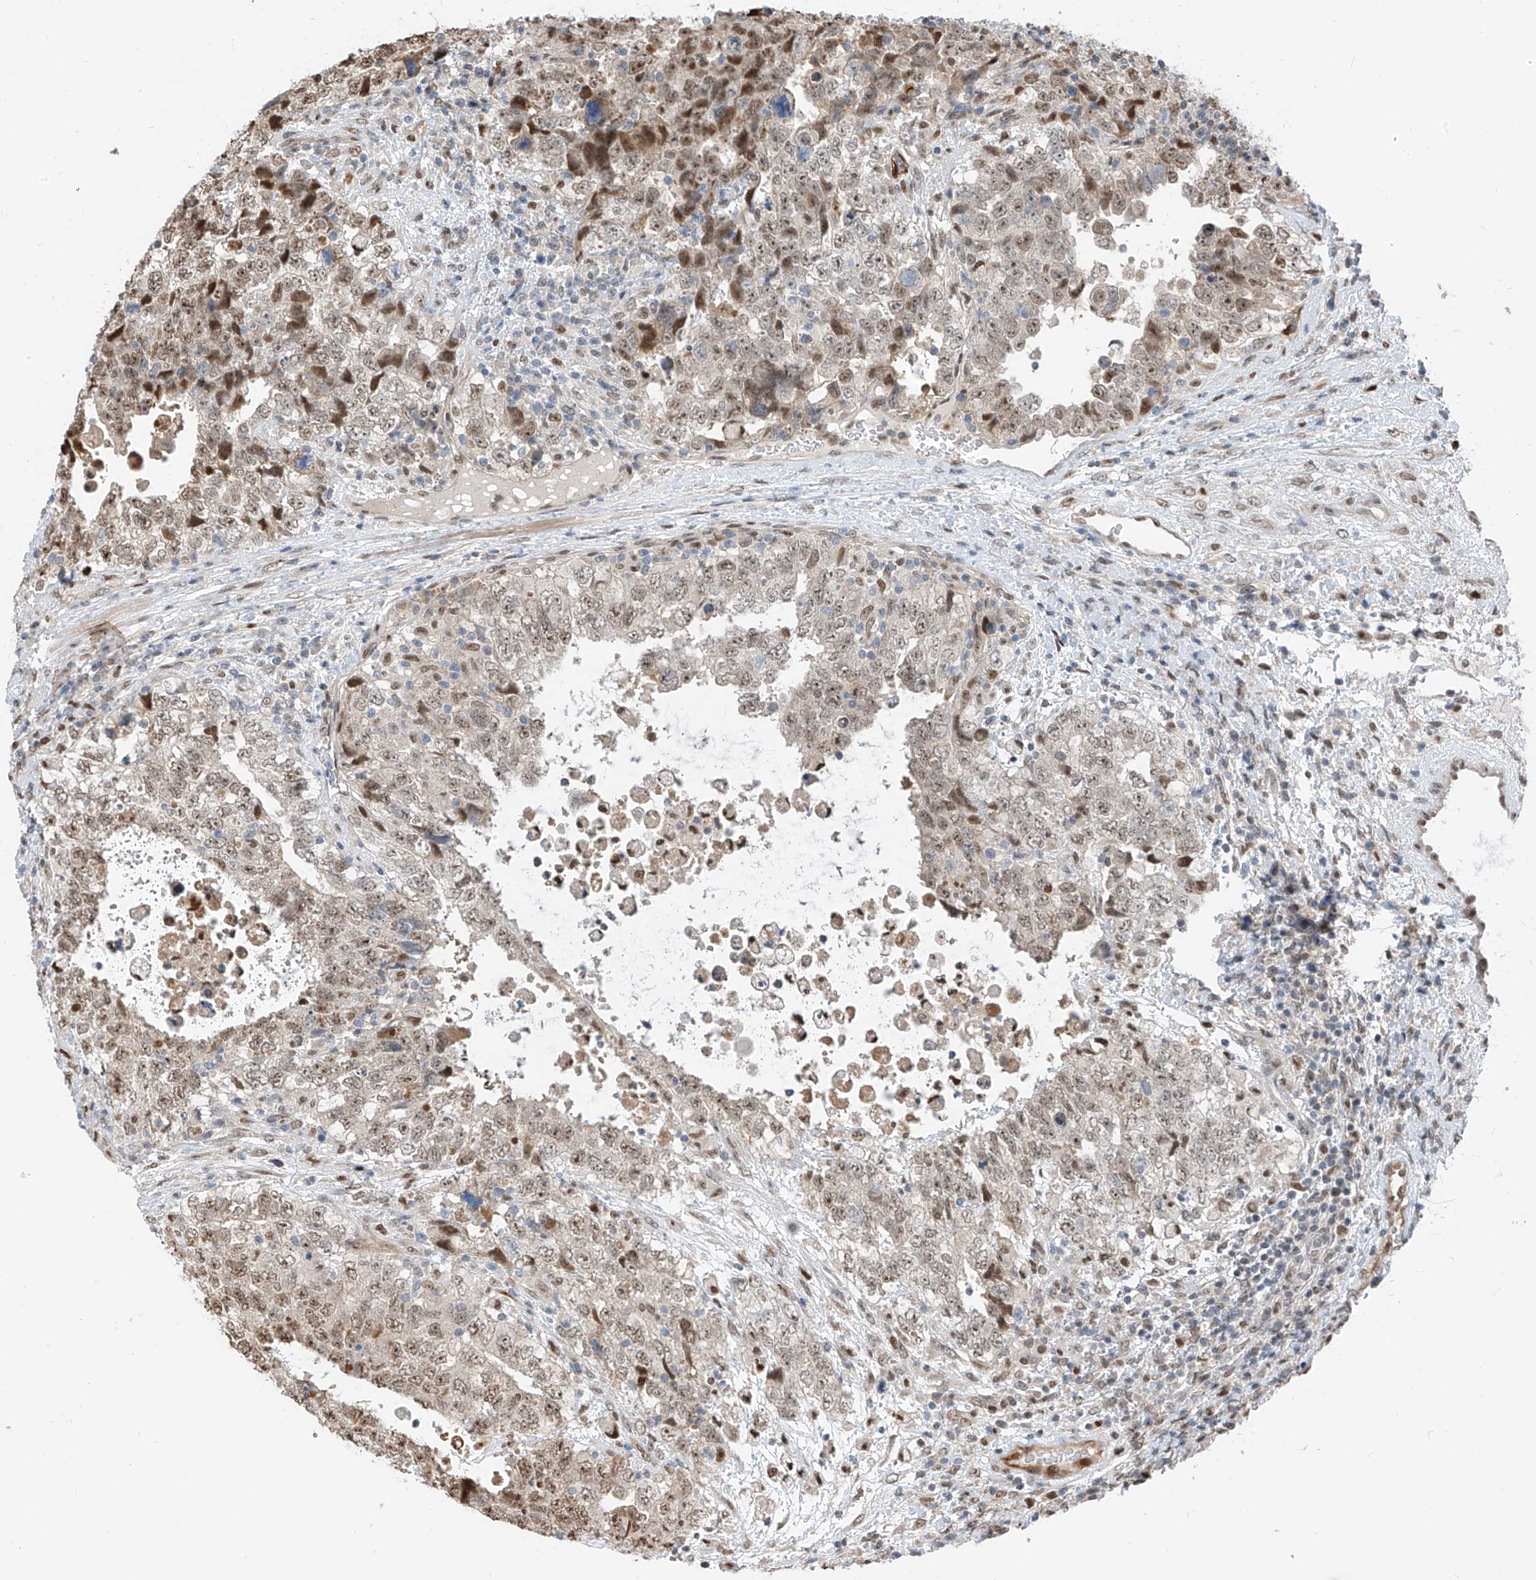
{"staining": {"intensity": "weak", "quantity": ">75%", "location": "nuclear"}, "tissue": "testis cancer", "cell_type": "Tumor cells", "image_type": "cancer", "snomed": [{"axis": "morphology", "description": "Carcinoma, Embryonal, NOS"}, {"axis": "topography", "description": "Testis"}], "caption": "This histopathology image demonstrates immunohistochemistry staining of human testis cancer, with low weak nuclear expression in approximately >75% of tumor cells.", "gene": "RBP7", "patient": {"sex": "male", "age": 37}}